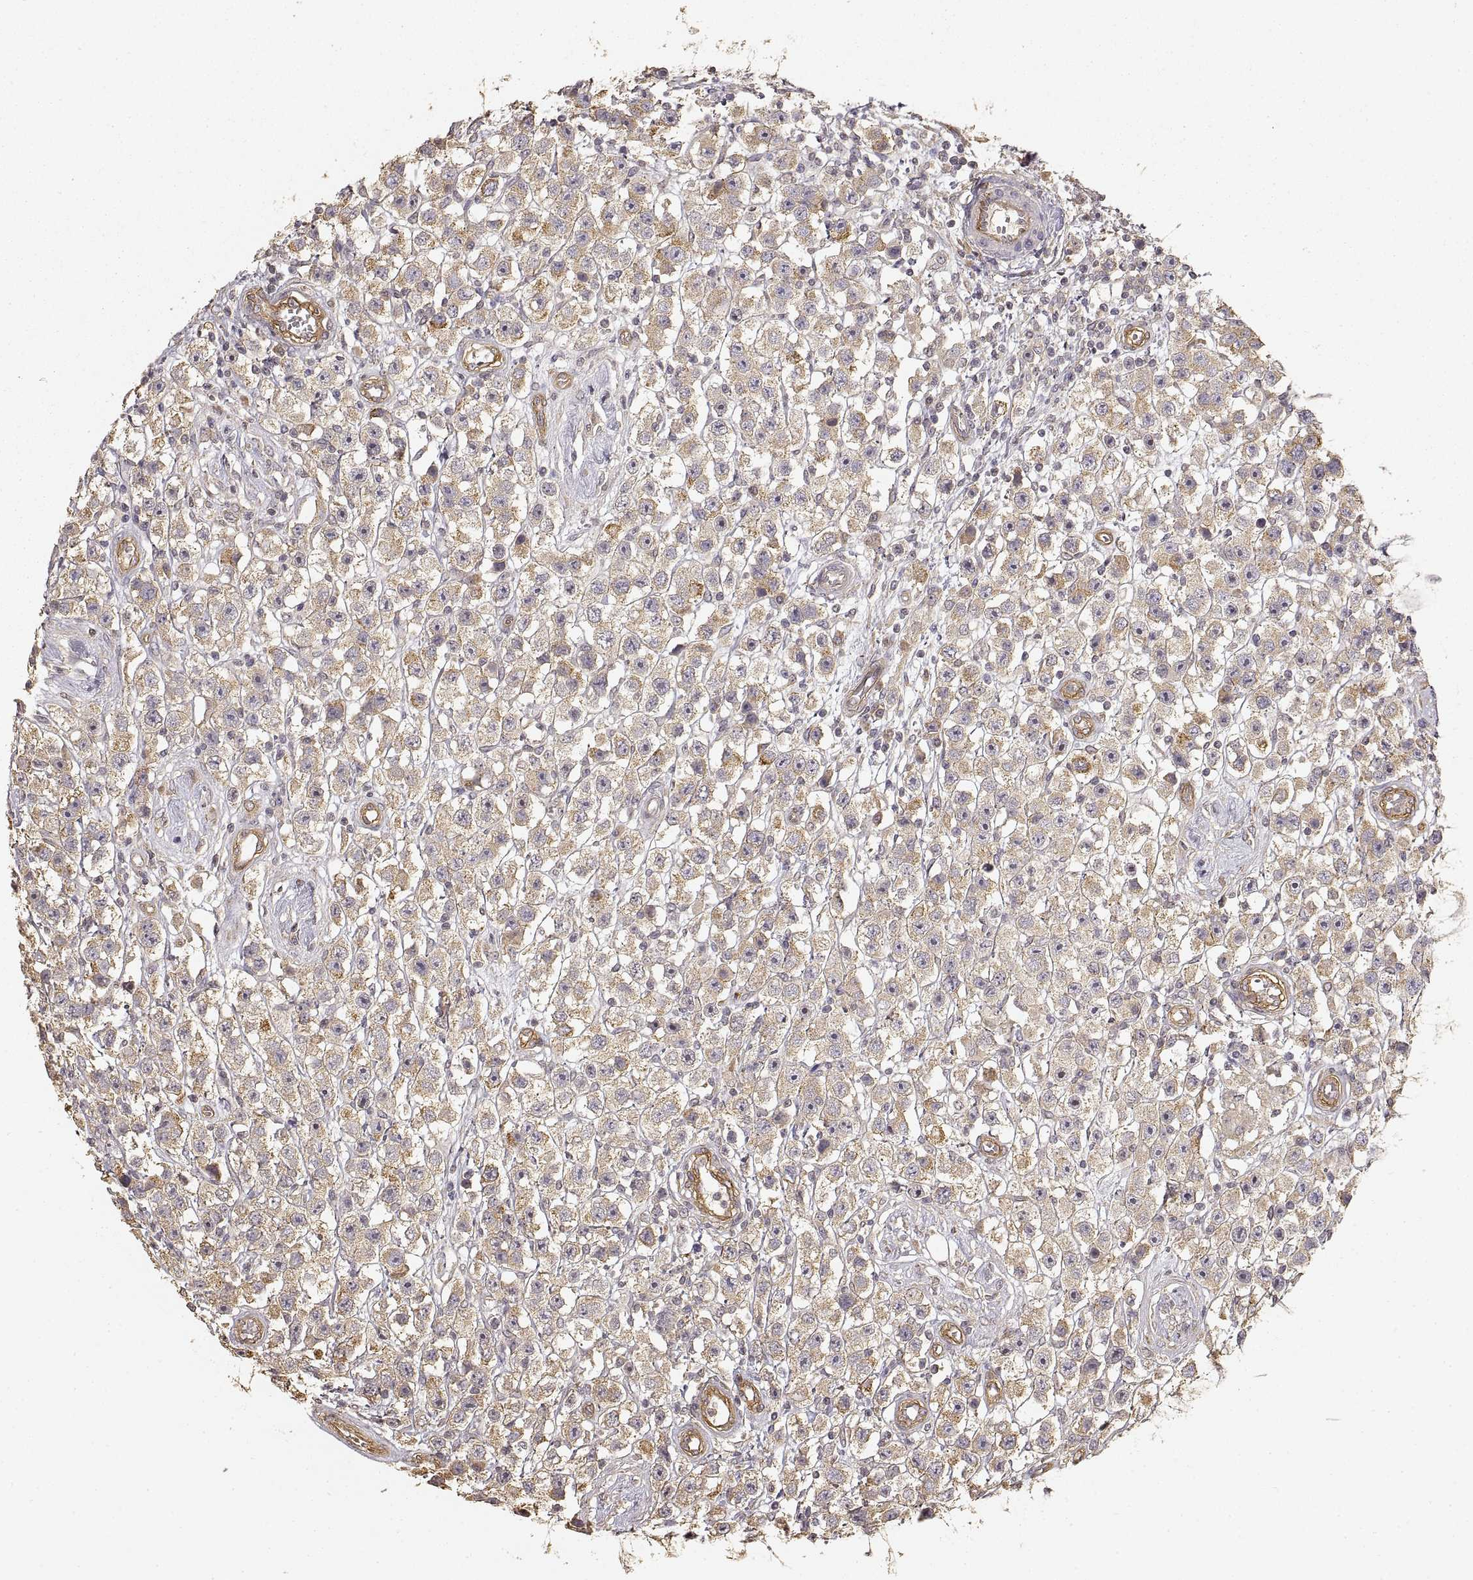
{"staining": {"intensity": "weak", "quantity": ">75%", "location": "cytoplasmic/membranous"}, "tissue": "testis cancer", "cell_type": "Tumor cells", "image_type": "cancer", "snomed": [{"axis": "morphology", "description": "Seminoma, NOS"}, {"axis": "topography", "description": "Testis"}], "caption": "Testis cancer (seminoma) stained with a brown dye reveals weak cytoplasmic/membranous positive staining in about >75% of tumor cells.", "gene": "LAMA4", "patient": {"sex": "male", "age": 45}}